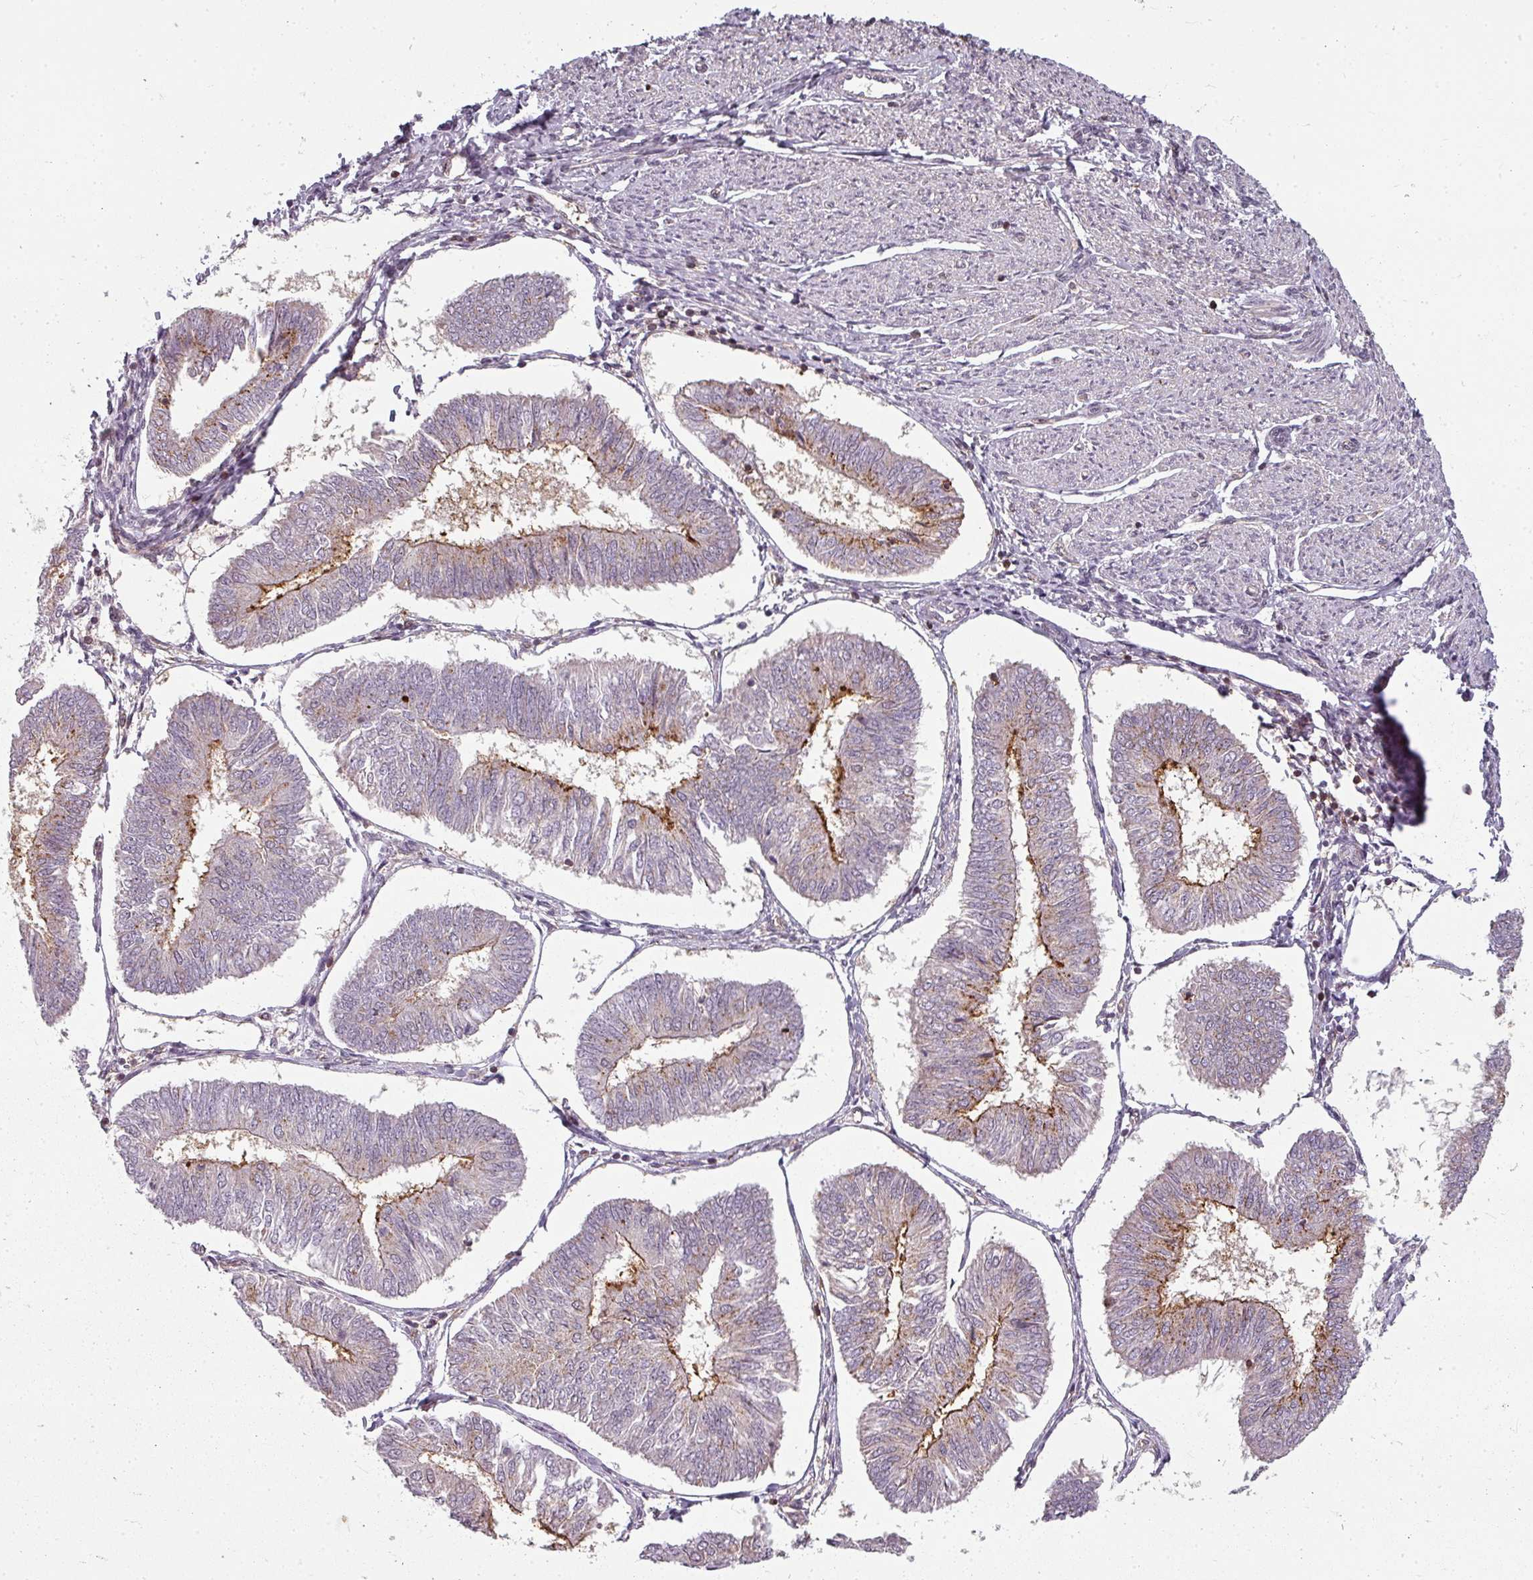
{"staining": {"intensity": "strong", "quantity": "<25%", "location": "cytoplasmic/membranous"}, "tissue": "endometrial cancer", "cell_type": "Tumor cells", "image_type": "cancer", "snomed": [{"axis": "morphology", "description": "Adenocarcinoma, NOS"}, {"axis": "topography", "description": "Endometrium"}], "caption": "Tumor cells reveal medium levels of strong cytoplasmic/membranous staining in about <25% of cells in endometrial cancer (adenocarcinoma).", "gene": "CLIC1", "patient": {"sex": "female", "age": 58}}